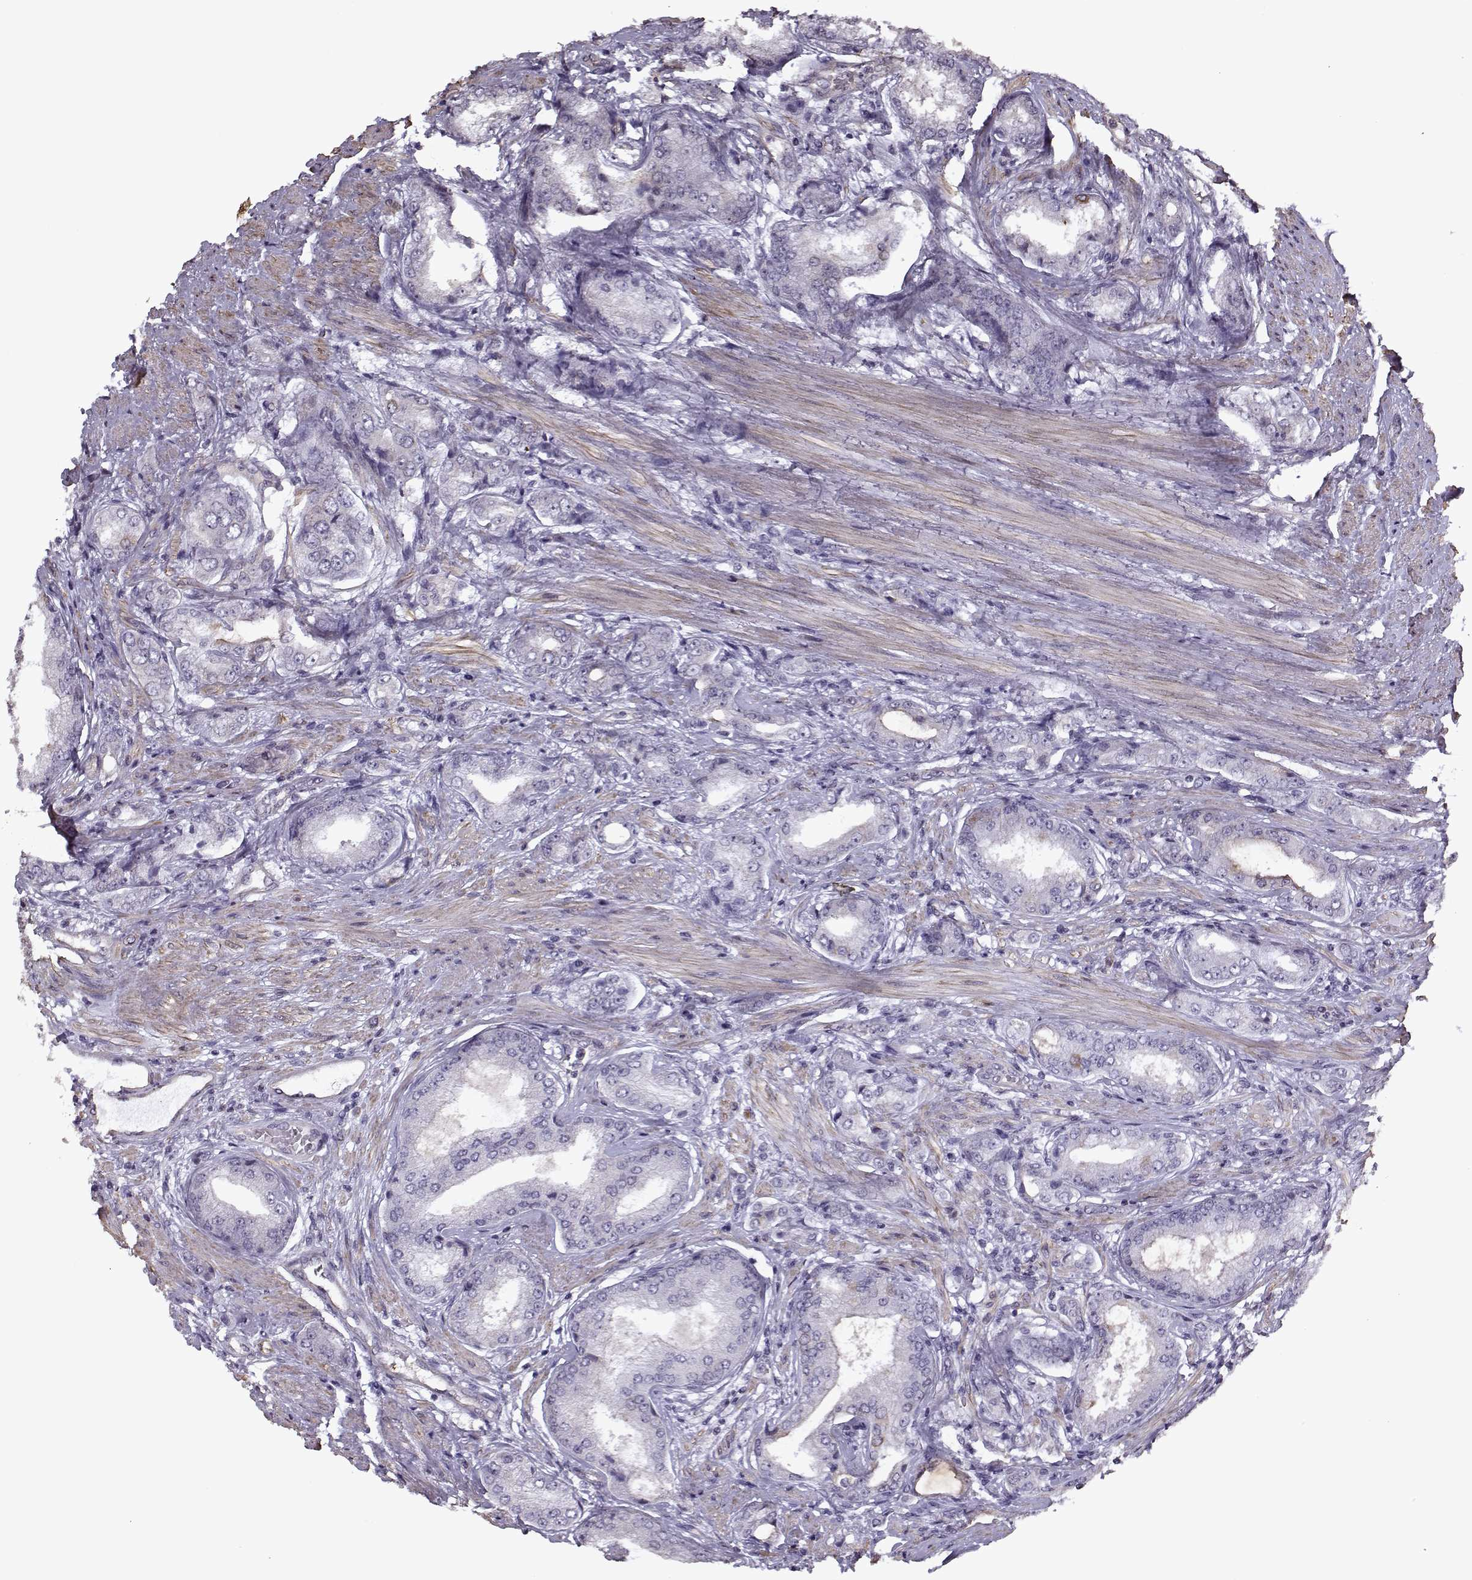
{"staining": {"intensity": "negative", "quantity": "none", "location": "none"}, "tissue": "prostate cancer", "cell_type": "Tumor cells", "image_type": "cancer", "snomed": [{"axis": "morphology", "description": "Adenocarcinoma, NOS"}, {"axis": "topography", "description": "Prostate"}], "caption": "Immunohistochemistry image of adenocarcinoma (prostate) stained for a protein (brown), which exhibits no positivity in tumor cells. (IHC, brightfield microscopy, high magnification).", "gene": "KRT9", "patient": {"sex": "male", "age": 63}}